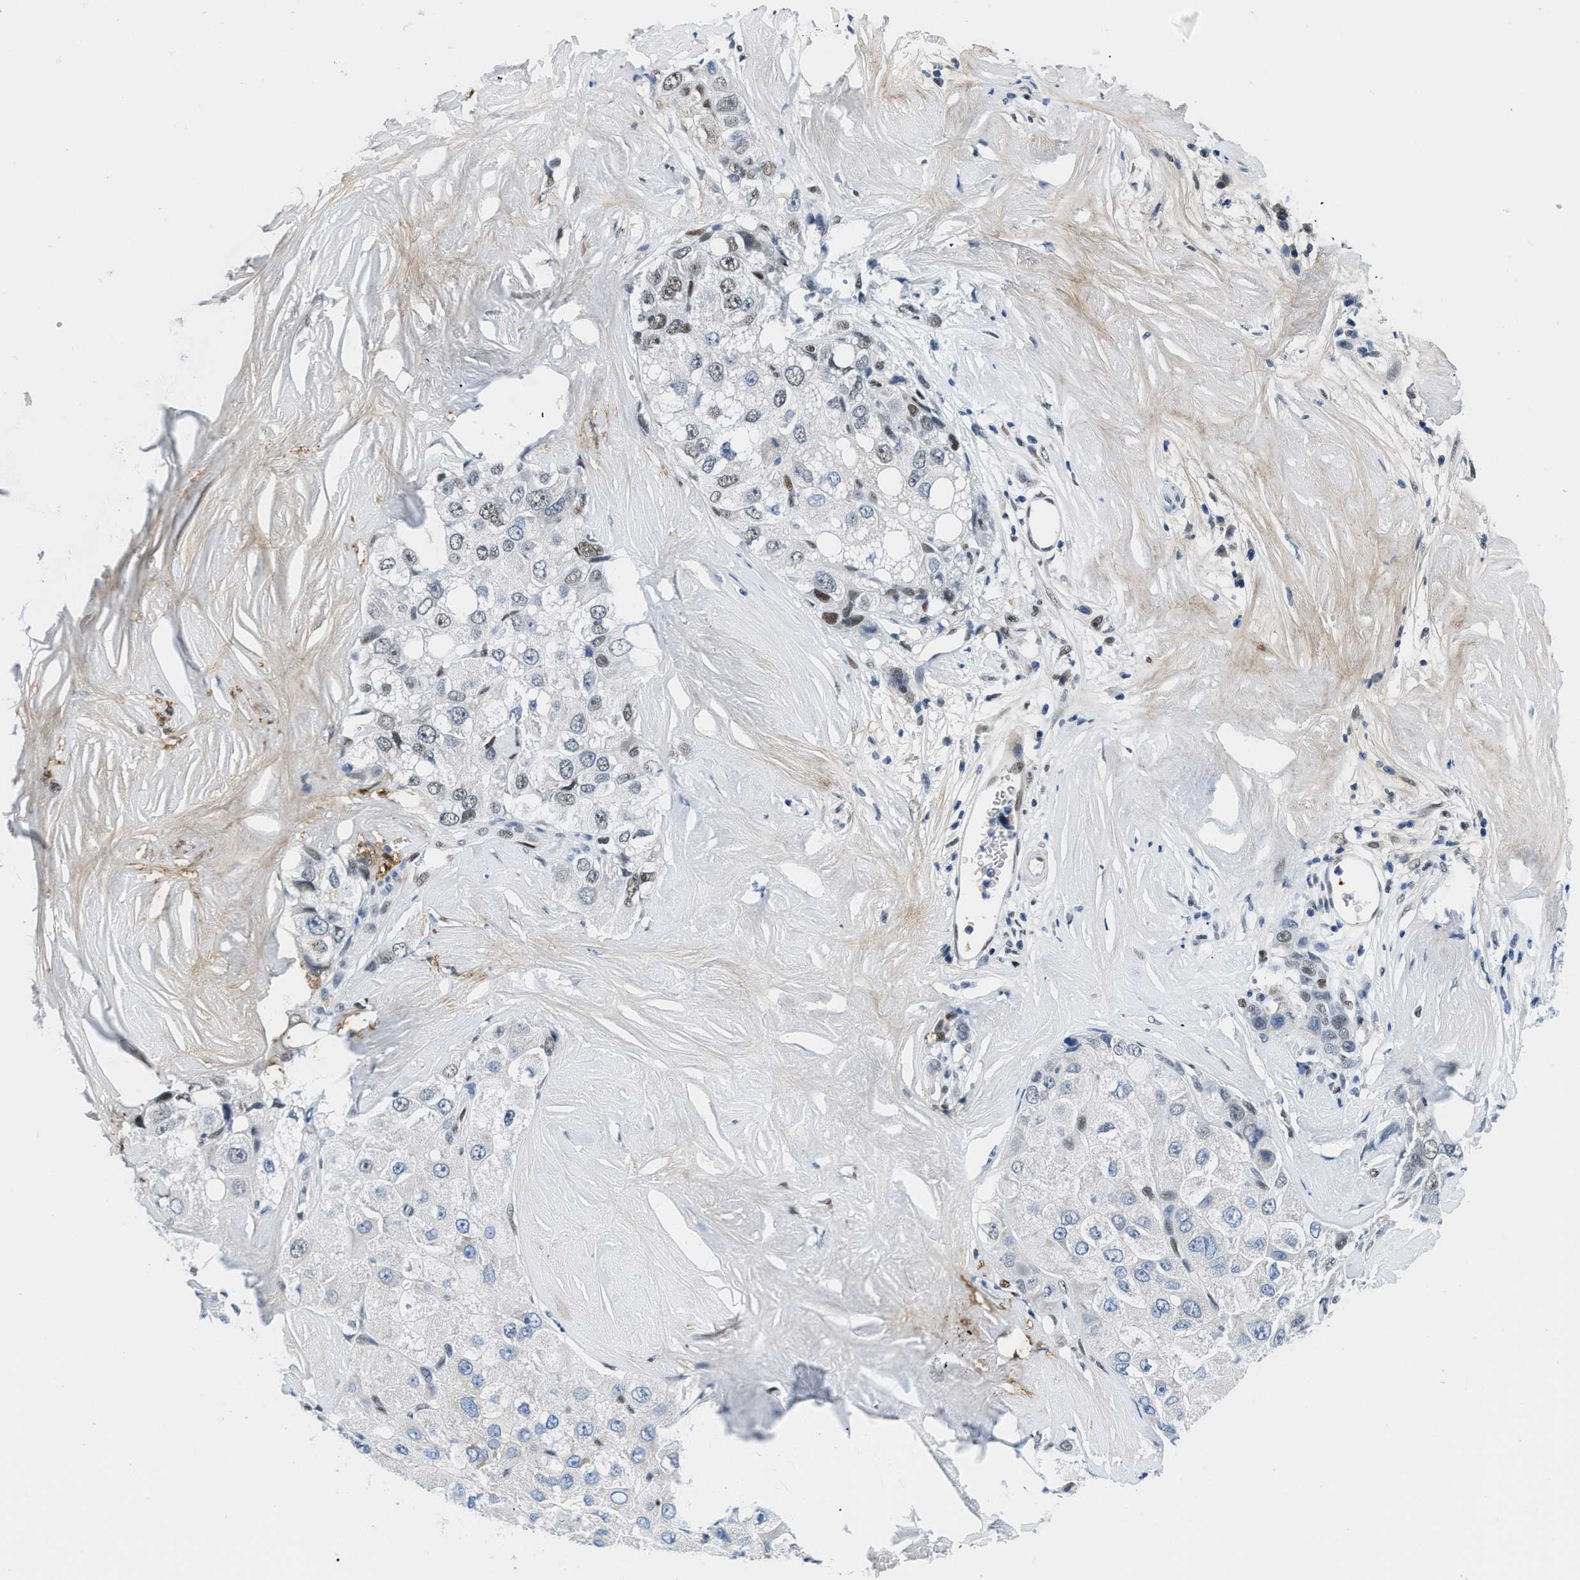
{"staining": {"intensity": "weak", "quantity": "<25%", "location": "nuclear"}, "tissue": "liver cancer", "cell_type": "Tumor cells", "image_type": "cancer", "snomed": [{"axis": "morphology", "description": "Carcinoma, Hepatocellular, NOS"}, {"axis": "topography", "description": "Liver"}], "caption": "IHC of human hepatocellular carcinoma (liver) demonstrates no expression in tumor cells.", "gene": "SMARCAD1", "patient": {"sex": "male", "age": 80}}